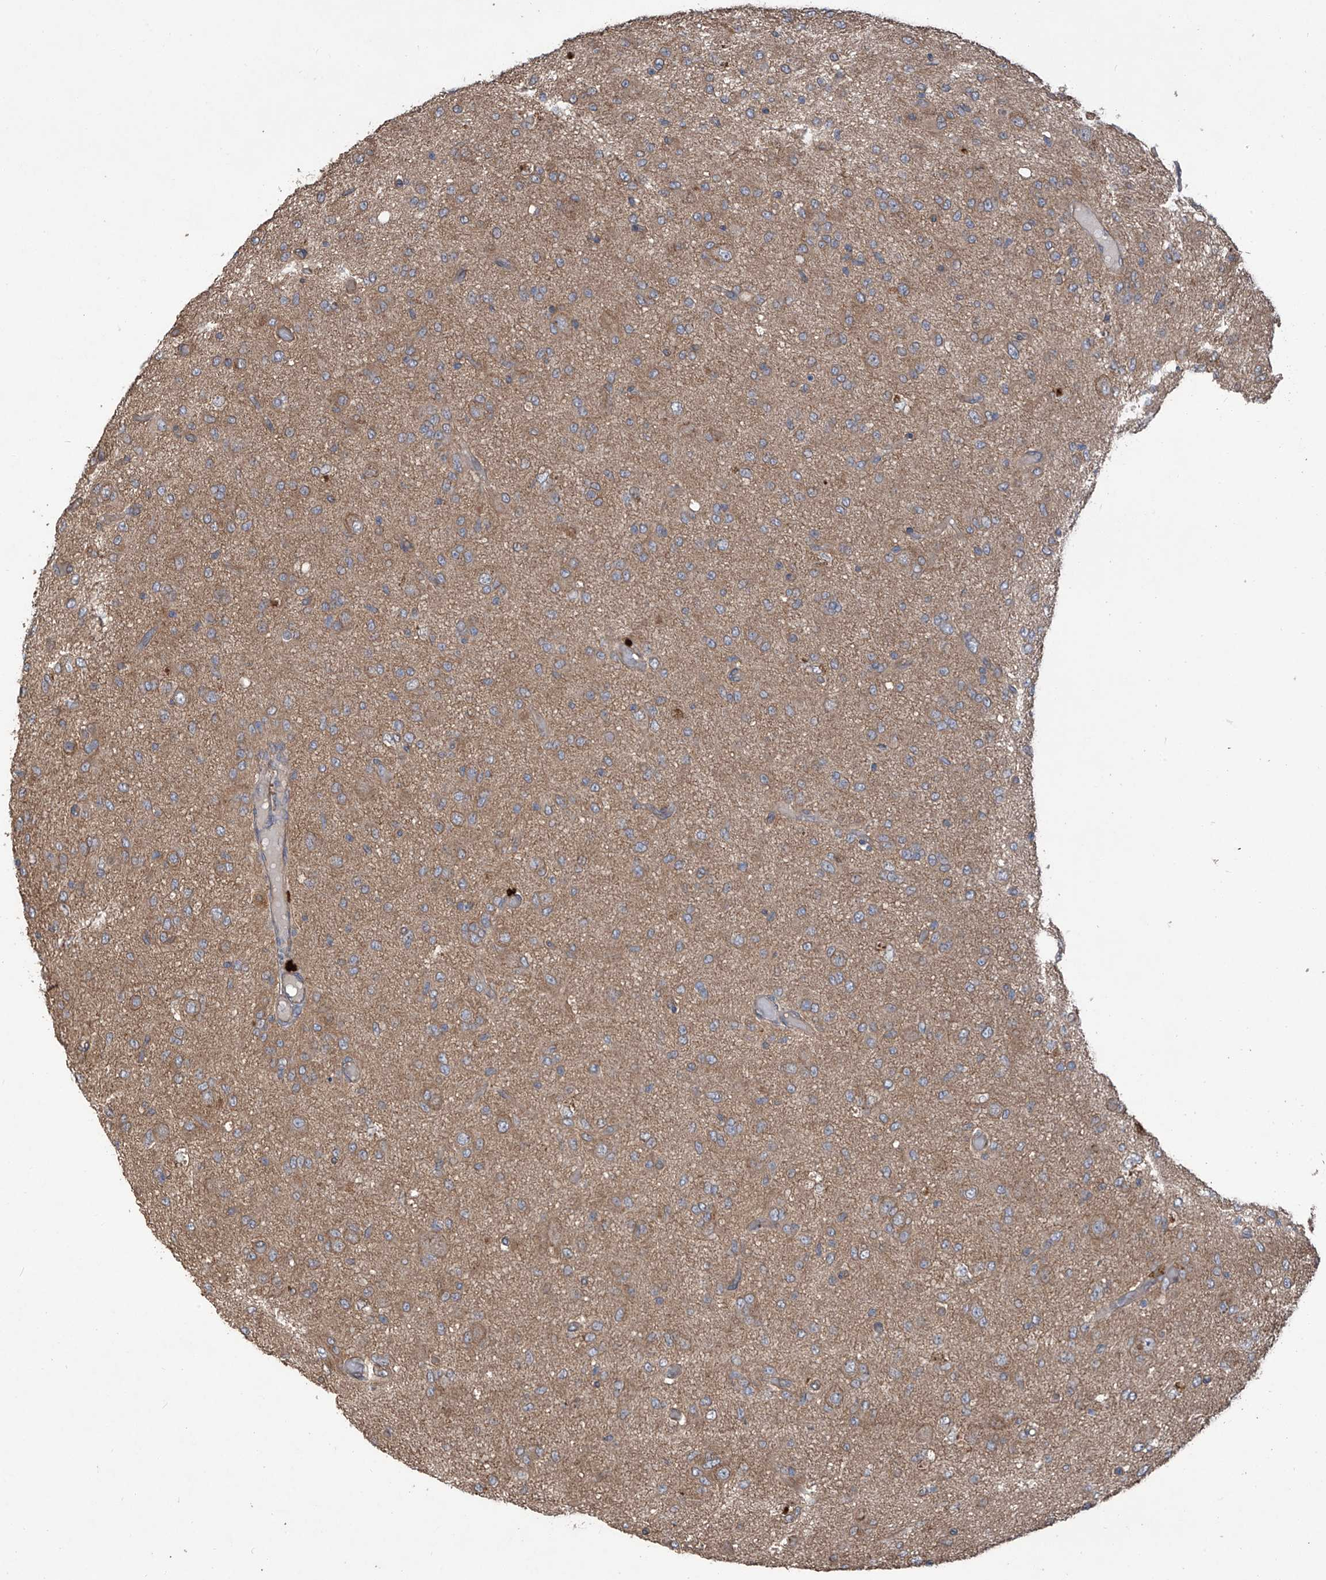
{"staining": {"intensity": "moderate", "quantity": "<25%", "location": "cytoplasmic/membranous"}, "tissue": "glioma", "cell_type": "Tumor cells", "image_type": "cancer", "snomed": [{"axis": "morphology", "description": "Glioma, malignant, High grade"}, {"axis": "topography", "description": "Brain"}], "caption": "A brown stain shows moderate cytoplasmic/membranous positivity of a protein in glioma tumor cells.", "gene": "AGBL5", "patient": {"sex": "female", "age": 59}}